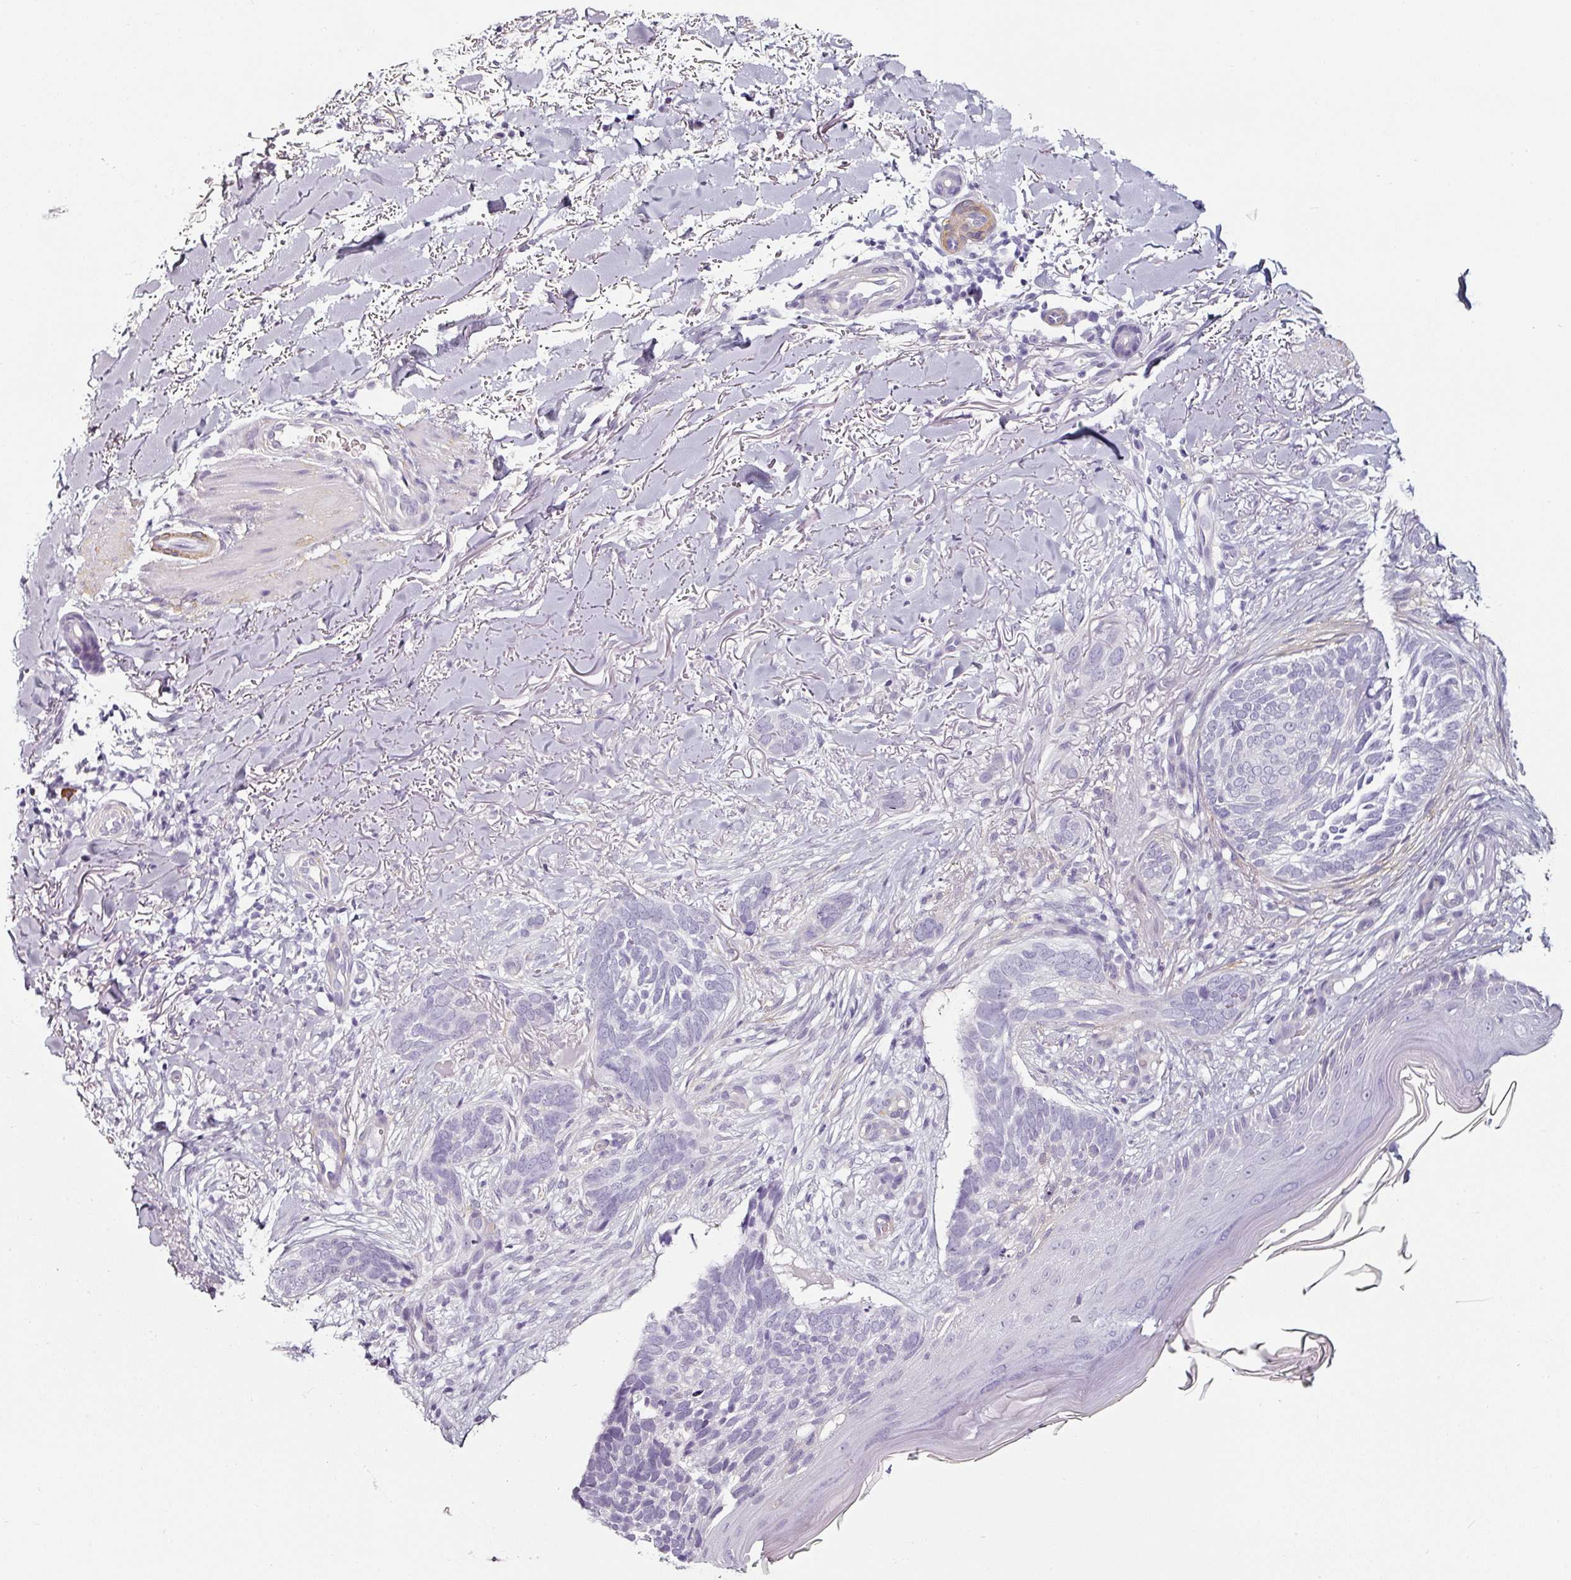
{"staining": {"intensity": "negative", "quantity": "none", "location": "none"}, "tissue": "skin cancer", "cell_type": "Tumor cells", "image_type": "cancer", "snomed": [{"axis": "morphology", "description": "Normal tissue, NOS"}, {"axis": "morphology", "description": "Basal cell carcinoma"}, {"axis": "topography", "description": "Skin"}], "caption": "A histopathology image of human skin cancer is negative for staining in tumor cells. Nuclei are stained in blue.", "gene": "CAP2", "patient": {"sex": "female", "age": 67}}